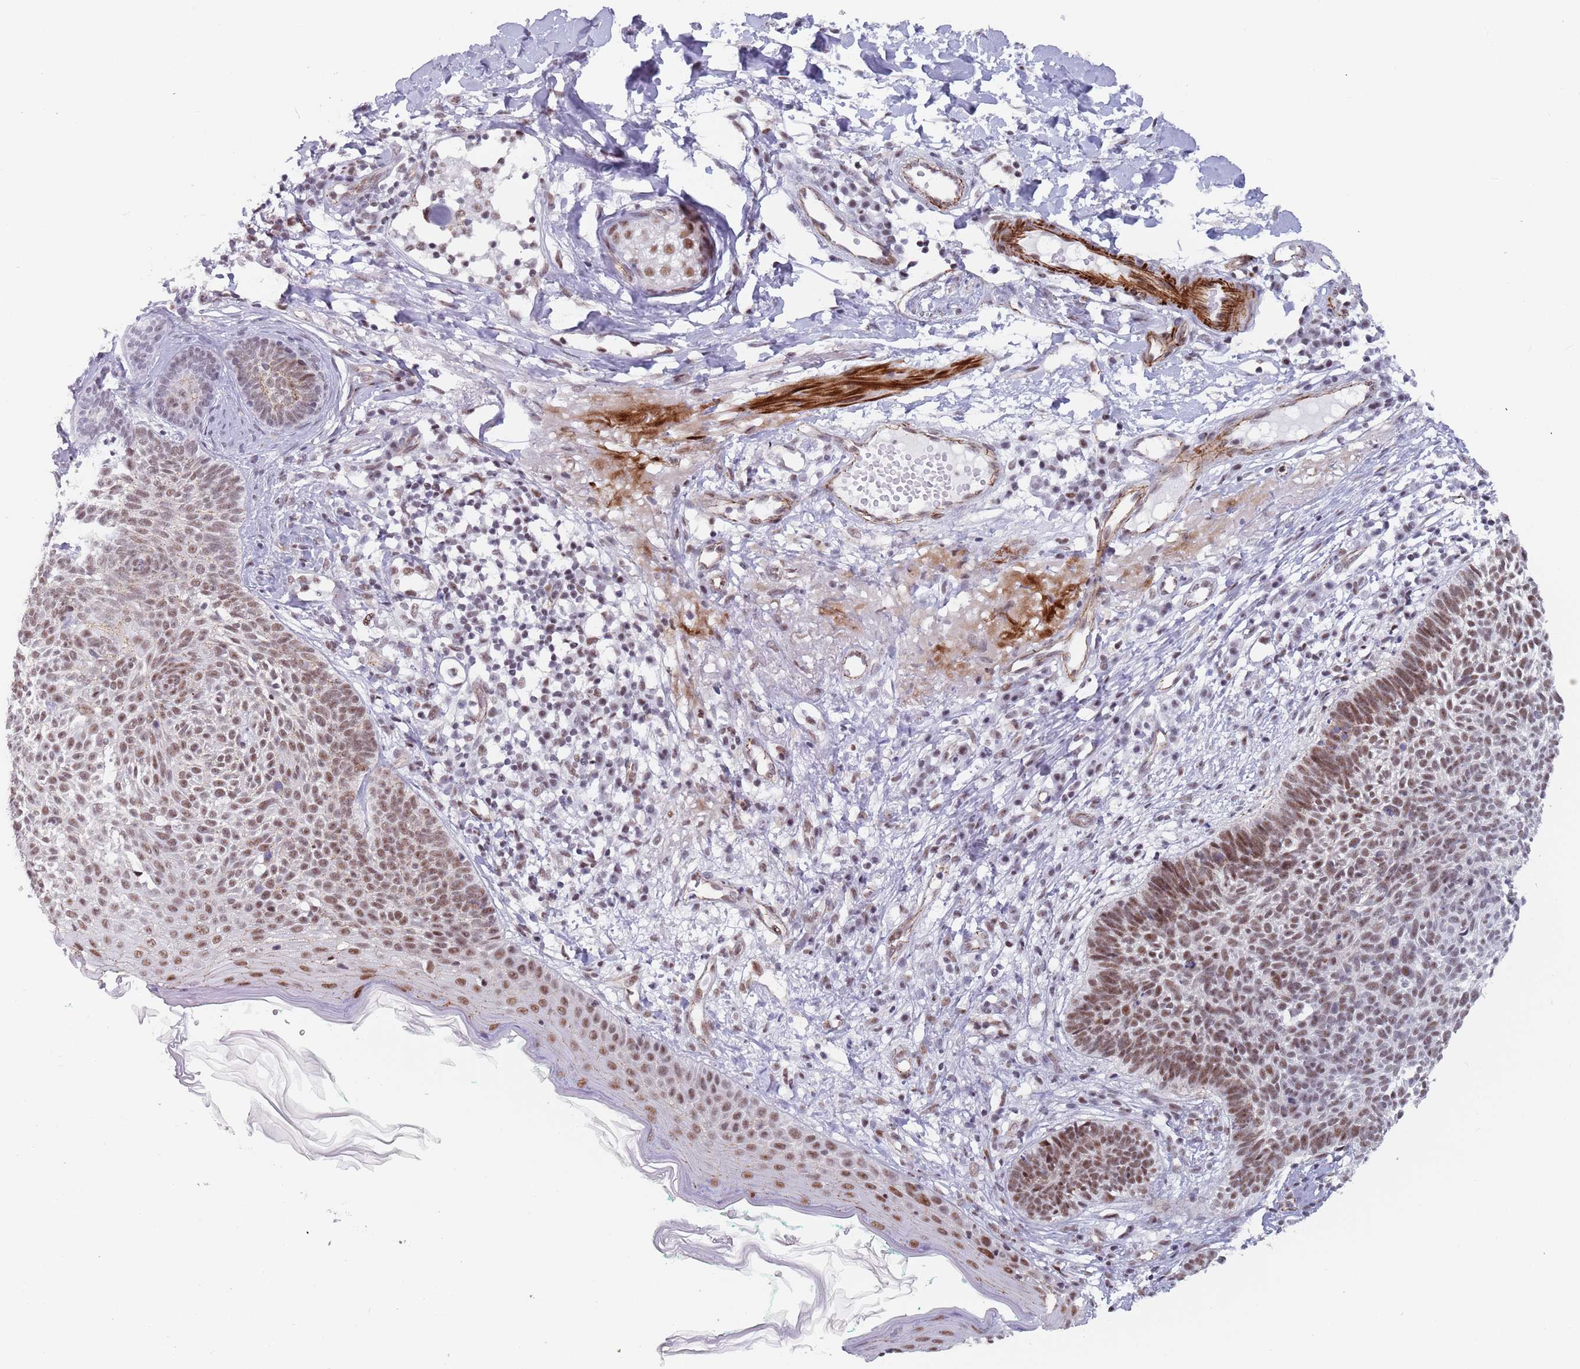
{"staining": {"intensity": "moderate", "quantity": ">75%", "location": "nuclear"}, "tissue": "skin cancer", "cell_type": "Tumor cells", "image_type": "cancer", "snomed": [{"axis": "morphology", "description": "Basal cell carcinoma"}, {"axis": "topography", "description": "Skin"}], "caption": "About >75% of tumor cells in skin cancer display moderate nuclear protein positivity as visualized by brown immunohistochemical staining.", "gene": "OR5A2", "patient": {"sex": "male", "age": 72}}